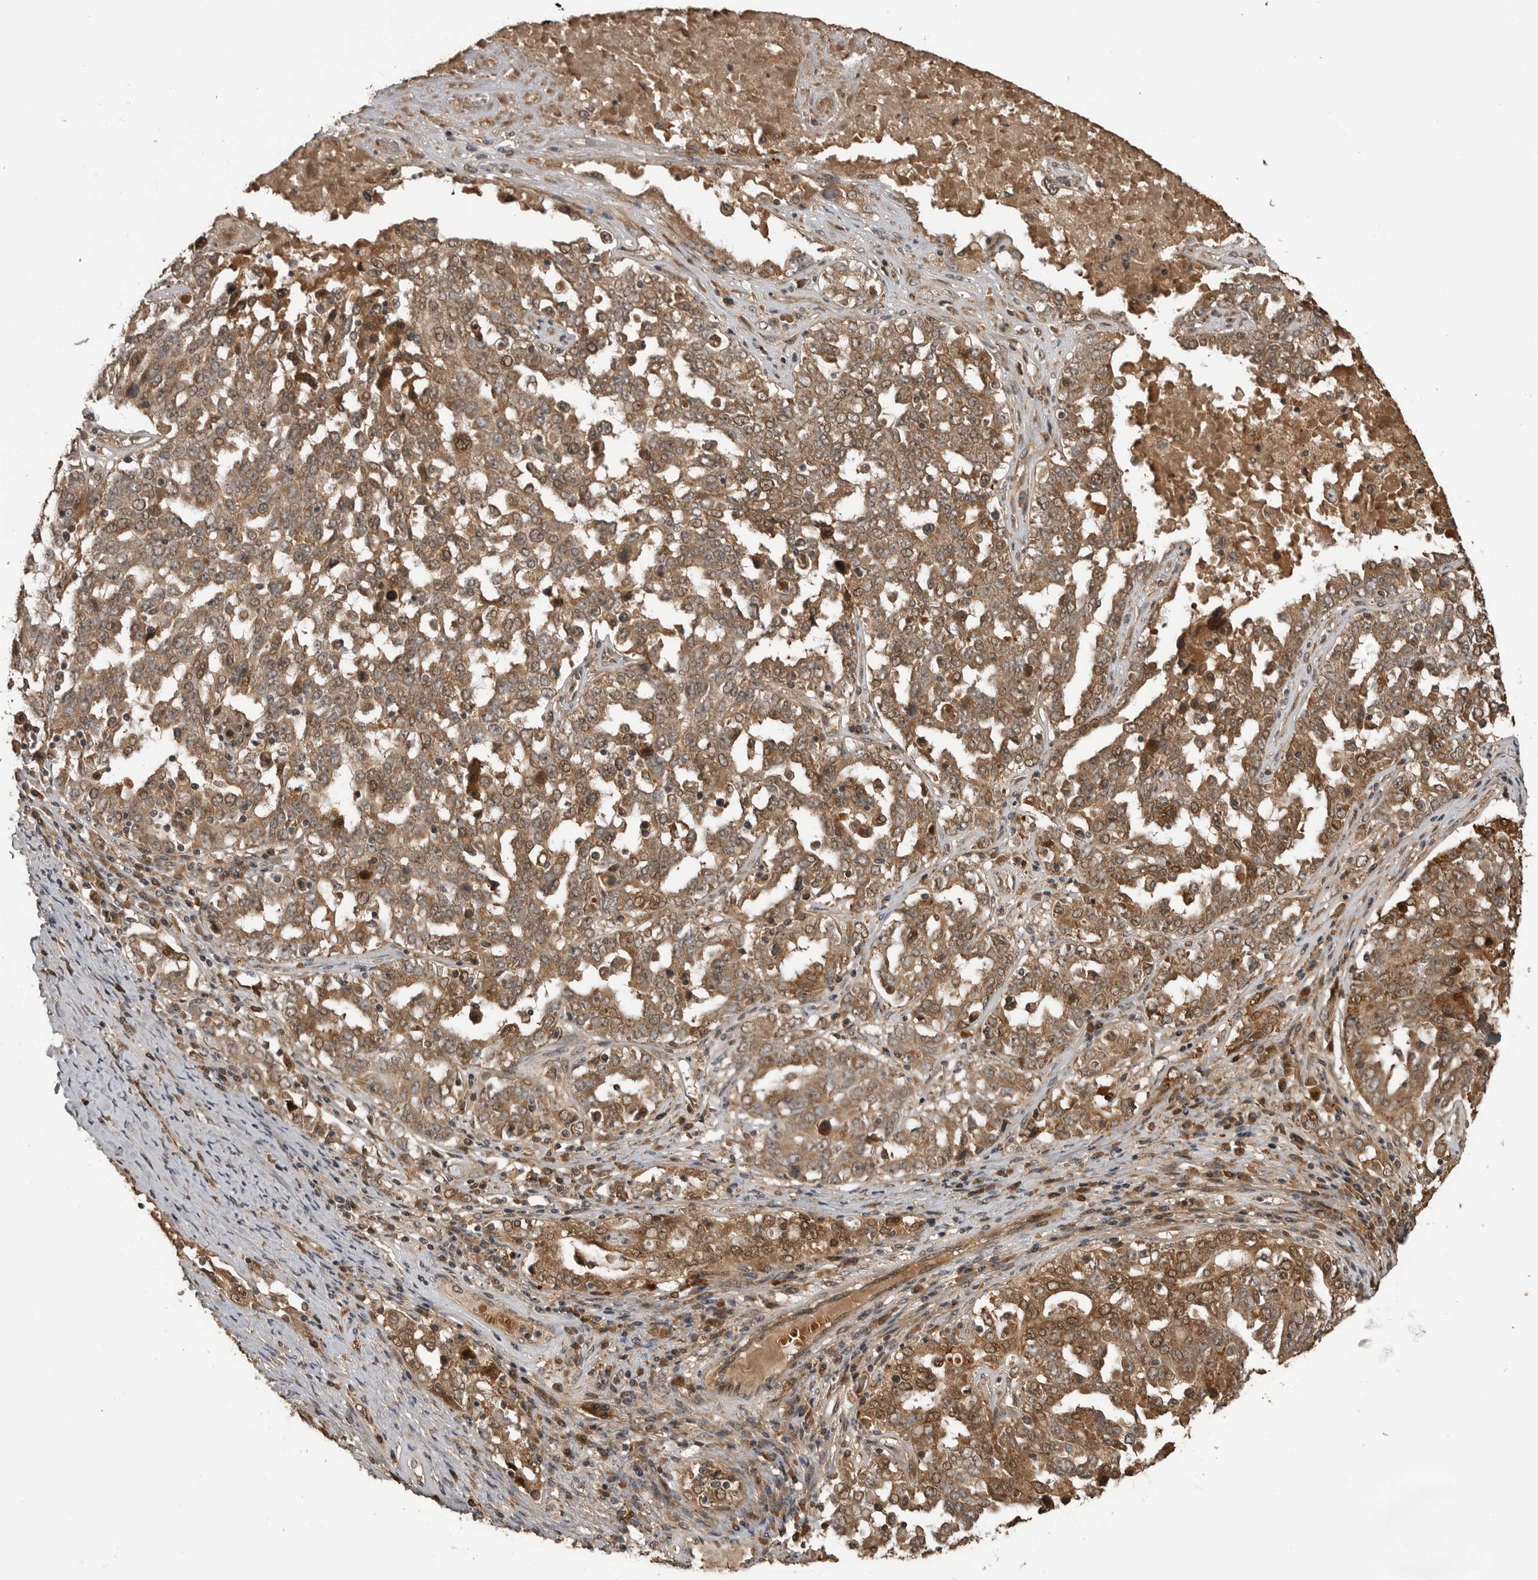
{"staining": {"intensity": "strong", "quantity": ">75%", "location": "cytoplasmic/membranous,nuclear"}, "tissue": "ovarian cancer", "cell_type": "Tumor cells", "image_type": "cancer", "snomed": [{"axis": "morphology", "description": "Carcinoma, endometroid"}, {"axis": "topography", "description": "Ovary"}], "caption": "Protein expression analysis of human endometroid carcinoma (ovarian) reveals strong cytoplasmic/membranous and nuclear staining in approximately >75% of tumor cells. (DAB IHC with brightfield microscopy, high magnification).", "gene": "AKAP7", "patient": {"sex": "female", "age": 62}}